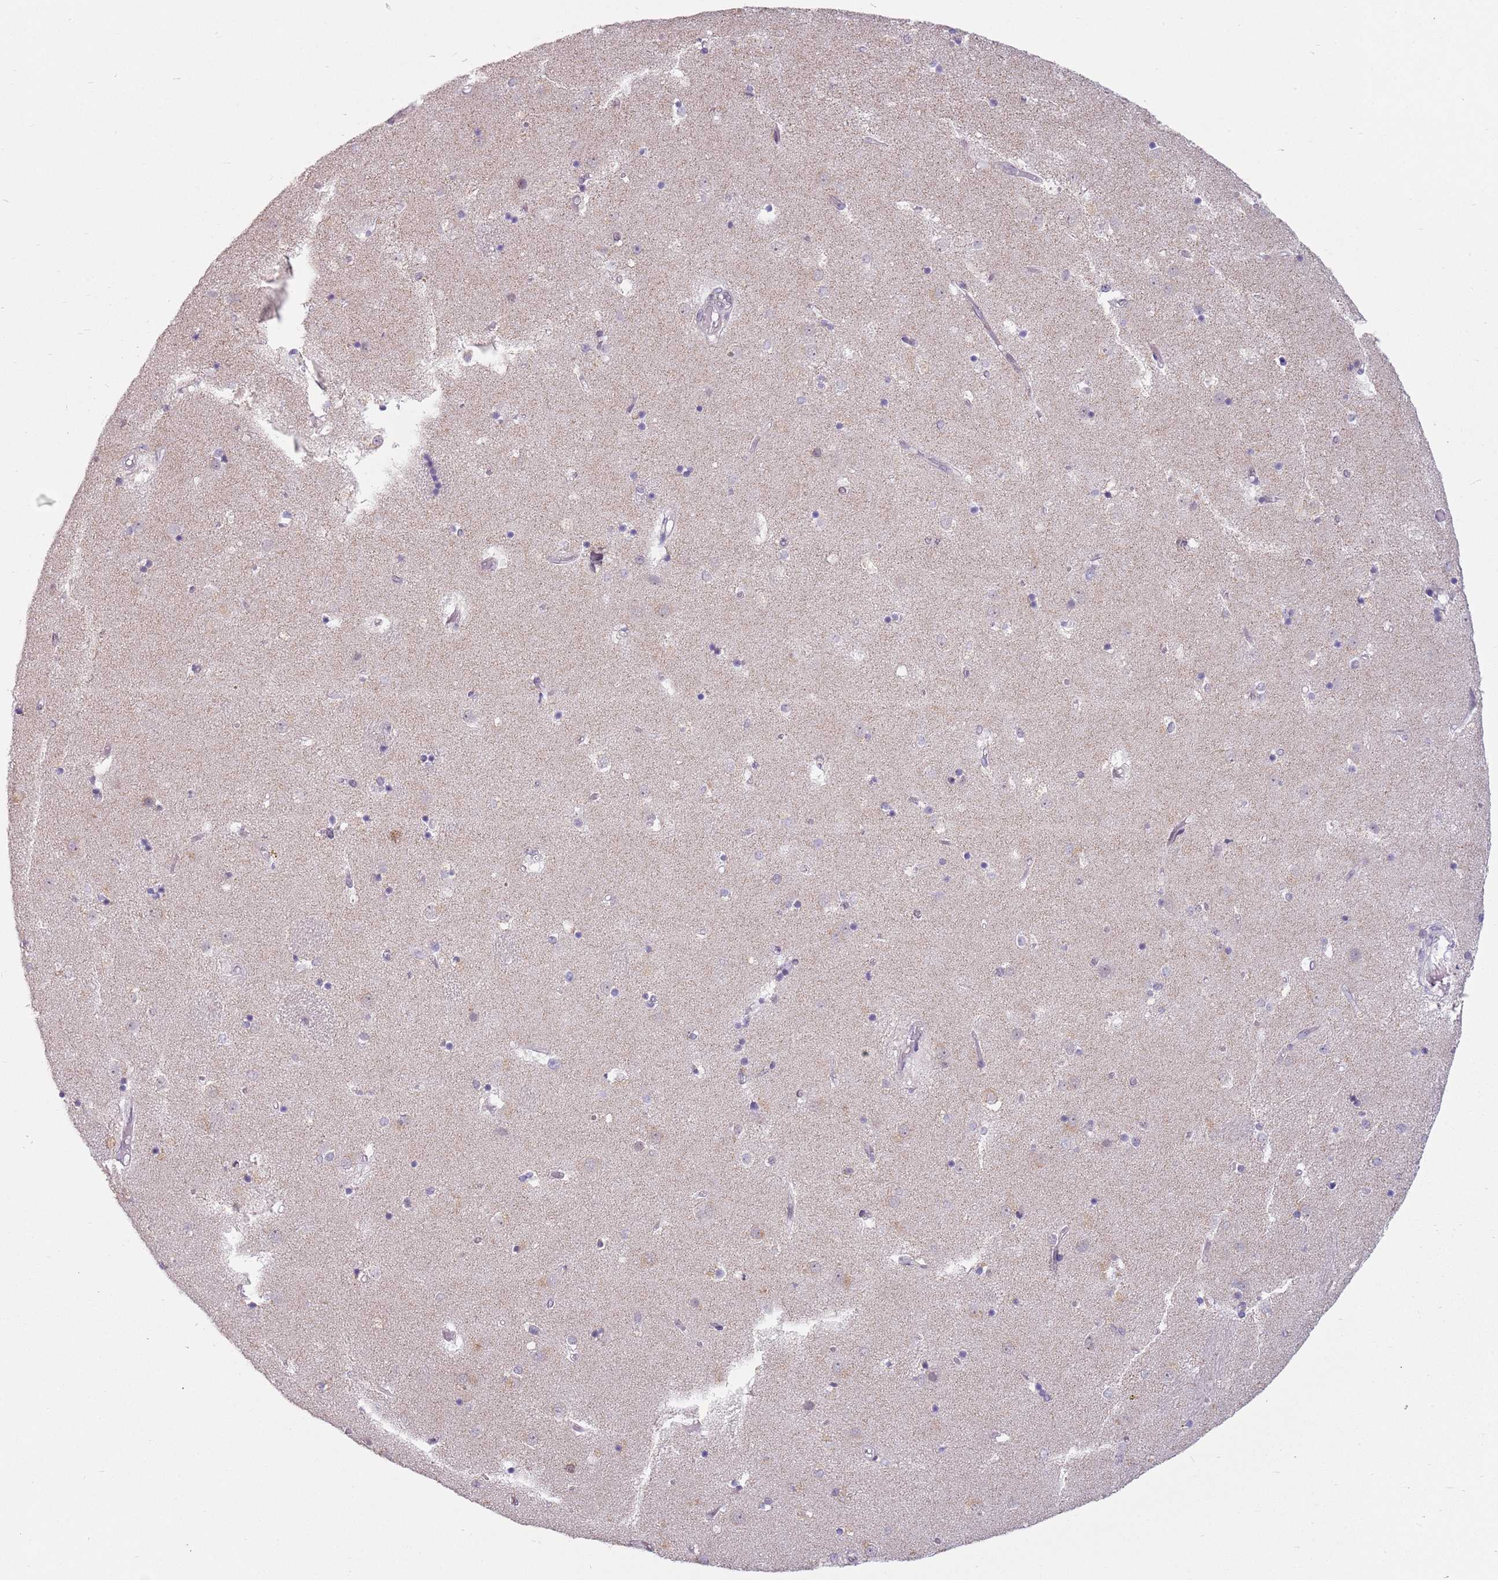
{"staining": {"intensity": "negative", "quantity": "none", "location": "none"}, "tissue": "caudate", "cell_type": "Glial cells", "image_type": "normal", "snomed": [{"axis": "morphology", "description": "Normal tissue, NOS"}, {"axis": "topography", "description": "Lateral ventricle wall"}], "caption": "Immunohistochemistry of benign human caudate shows no expression in glial cells.", "gene": "ZNF574", "patient": {"sex": "female", "age": 52}}